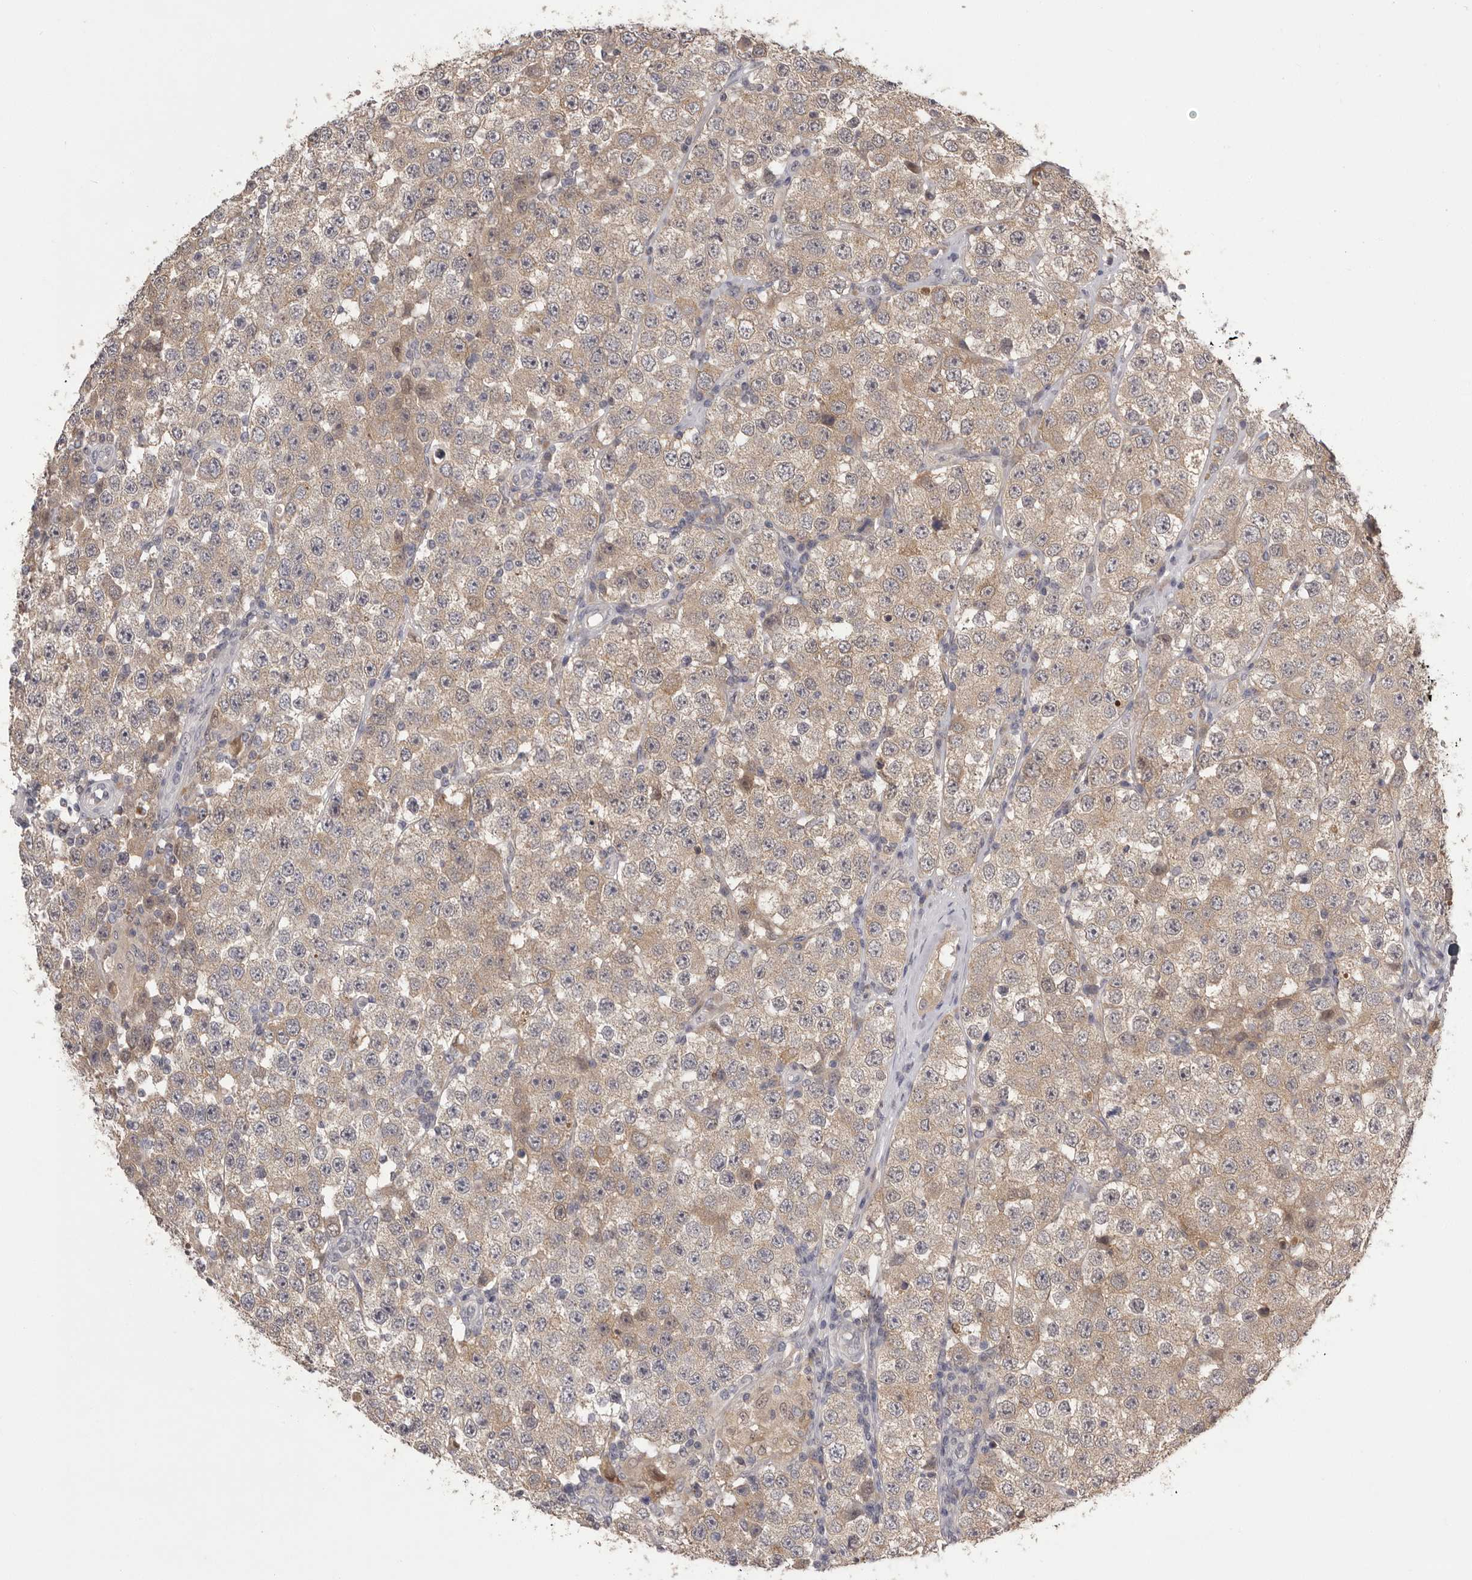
{"staining": {"intensity": "weak", "quantity": ">75%", "location": "cytoplasmic/membranous"}, "tissue": "testis cancer", "cell_type": "Tumor cells", "image_type": "cancer", "snomed": [{"axis": "morphology", "description": "Seminoma, NOS"}, {"axis": "topography", "description": "Testis"}], "caption": "Weak cytoplasmic/membranous staining for a protein is present in approximately >75% of tumor cells of testis cancer using immunohistochemistry (IHC).", "gene": "MDH1", "patient": {"sex": "male", "age": 28}}